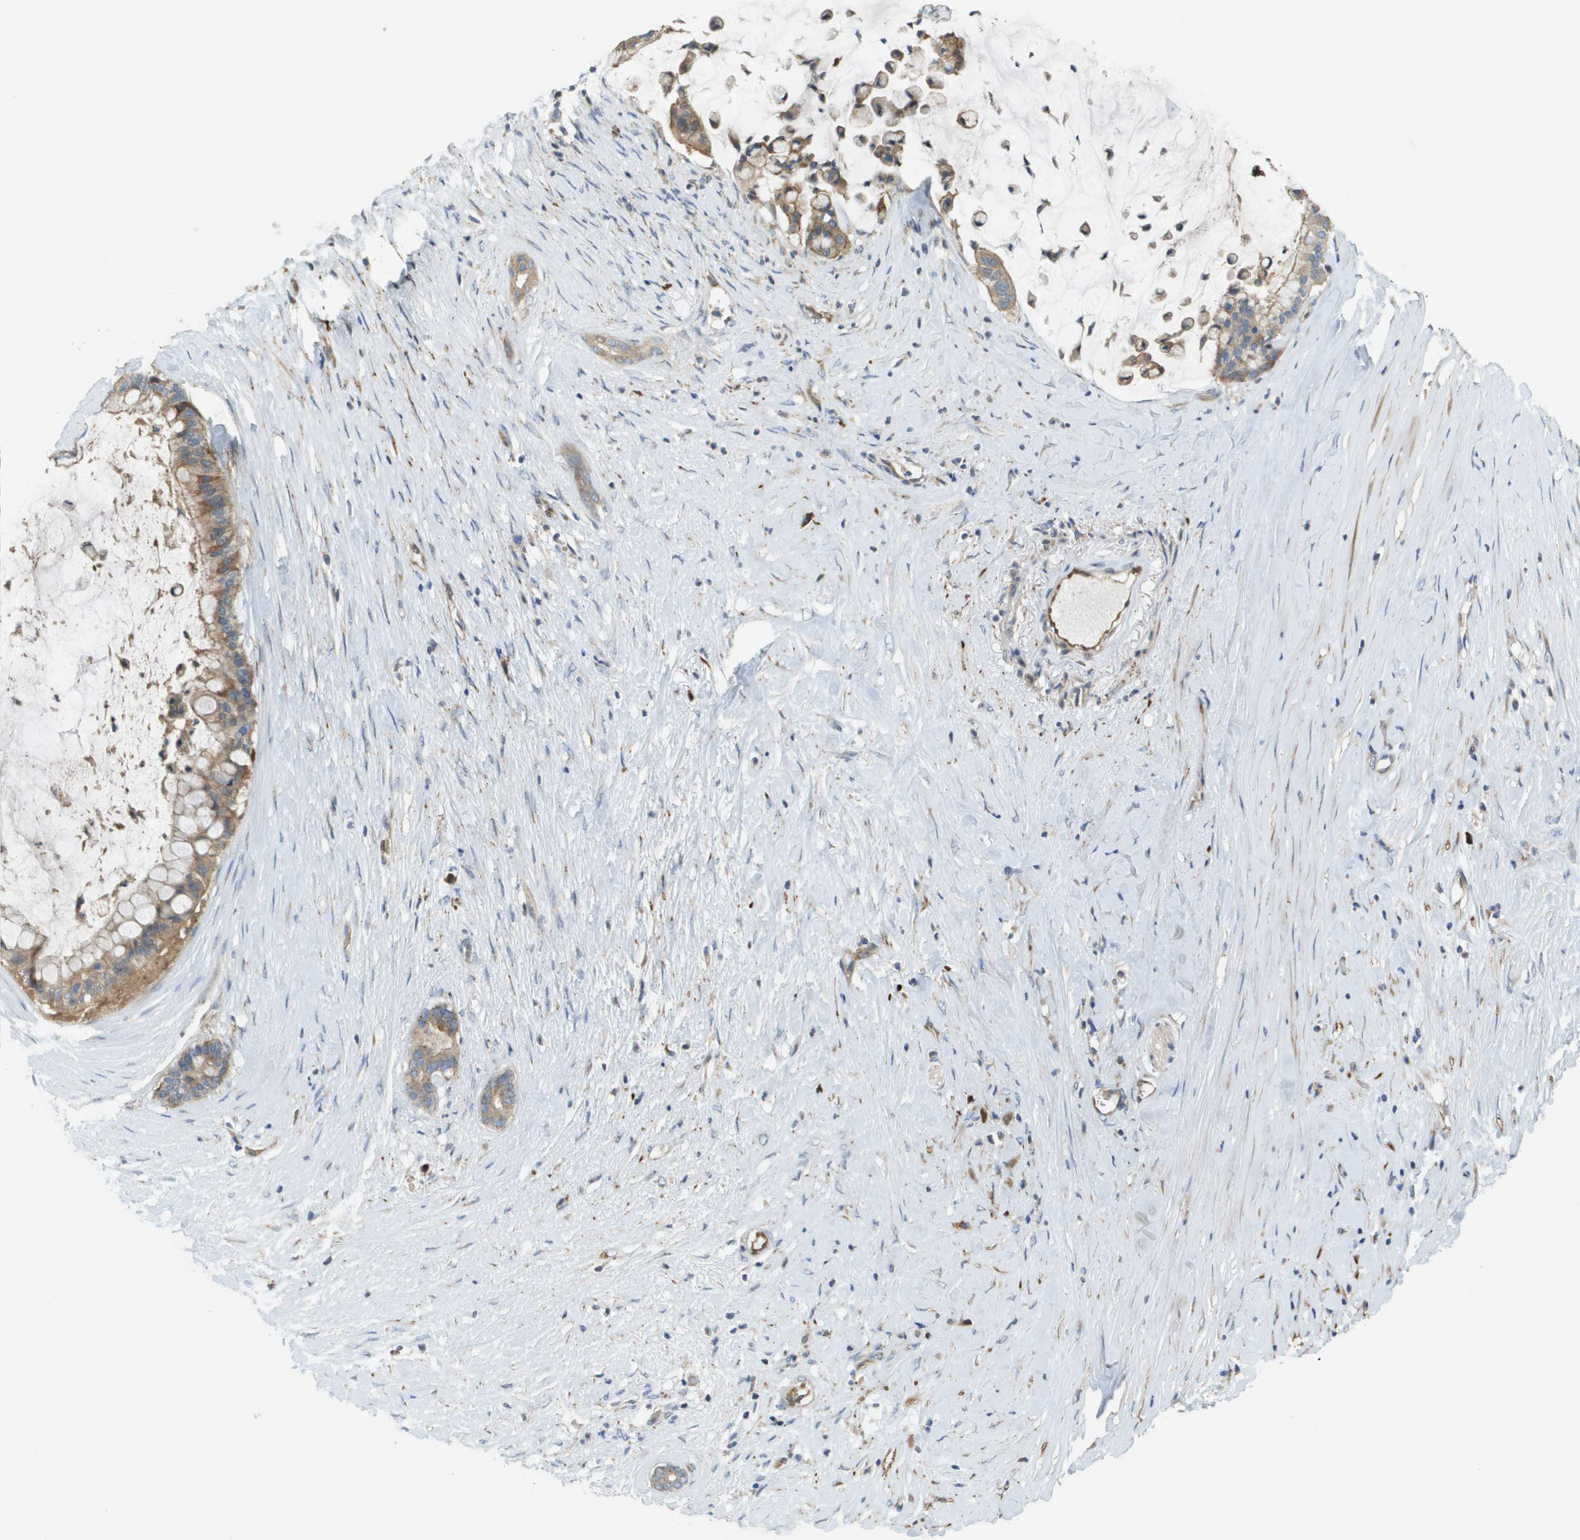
{"staining": {"intensity": "moderate", "quantity": ">75%", "location": "cytoplasmic/membranous"}, "tissue": "pancreatic cancer", "cell_type": "Tumor cells", "image_type": "cancer", "snomed": [{"axis": "morphology", "description": "Adenocarcinoma, NOS"}, {"axis": "topography", "description": "Pancreas"}], "caption": "The image displays immunohistochemical staining of pancreatic cancer (adenocarcinoma). There is moderate cytoplasmic/membranous positivity is identified in approximately >75% of tumor cells. Nuclei are stained in blue.", "gene": "CASP10", "patient": {"sex": "male", "age": 41}}